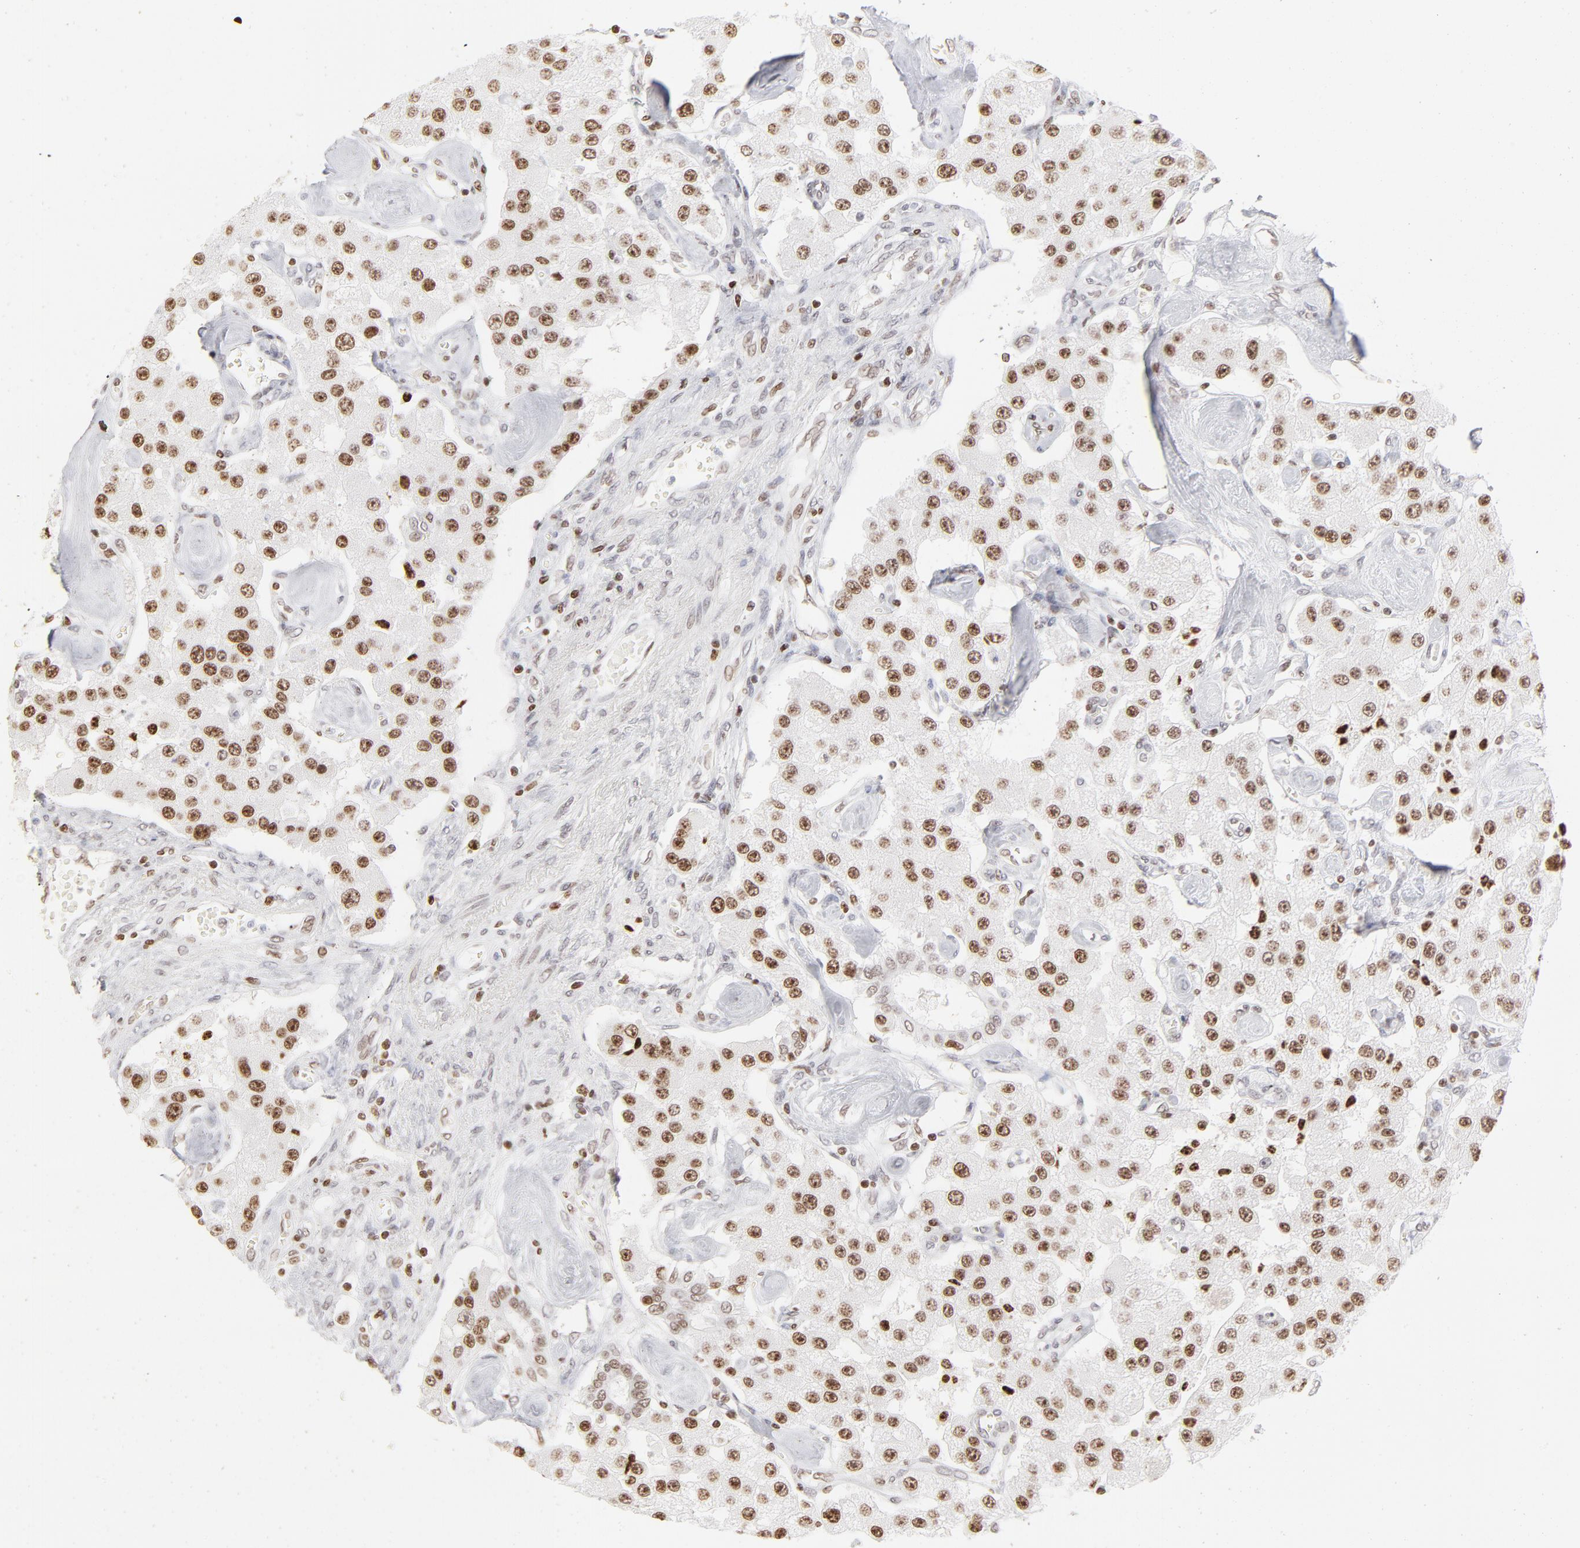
{"staining": {"intensity": "strong", "quantity": "25%-75%", "location": "nuclear"}, "tissue": "carcinoid", "cell_type": "Tumor cells", "image_type": "cancer", "snomed": [{"axis": "morphology", "description": "Carcinoid, malignant, NOS"}, {"axis": "topography", "description": "Pancreas"}], "caption": "Brown immunohistochemical staining in carcinoid exhibits strong nuclear staining in about 25%-75% of tumor cells. (Brightfield microscopy of DAB IHC at high magnification).", "gene": "PARP1", "patient": {"sex": "male", "age": 41}}